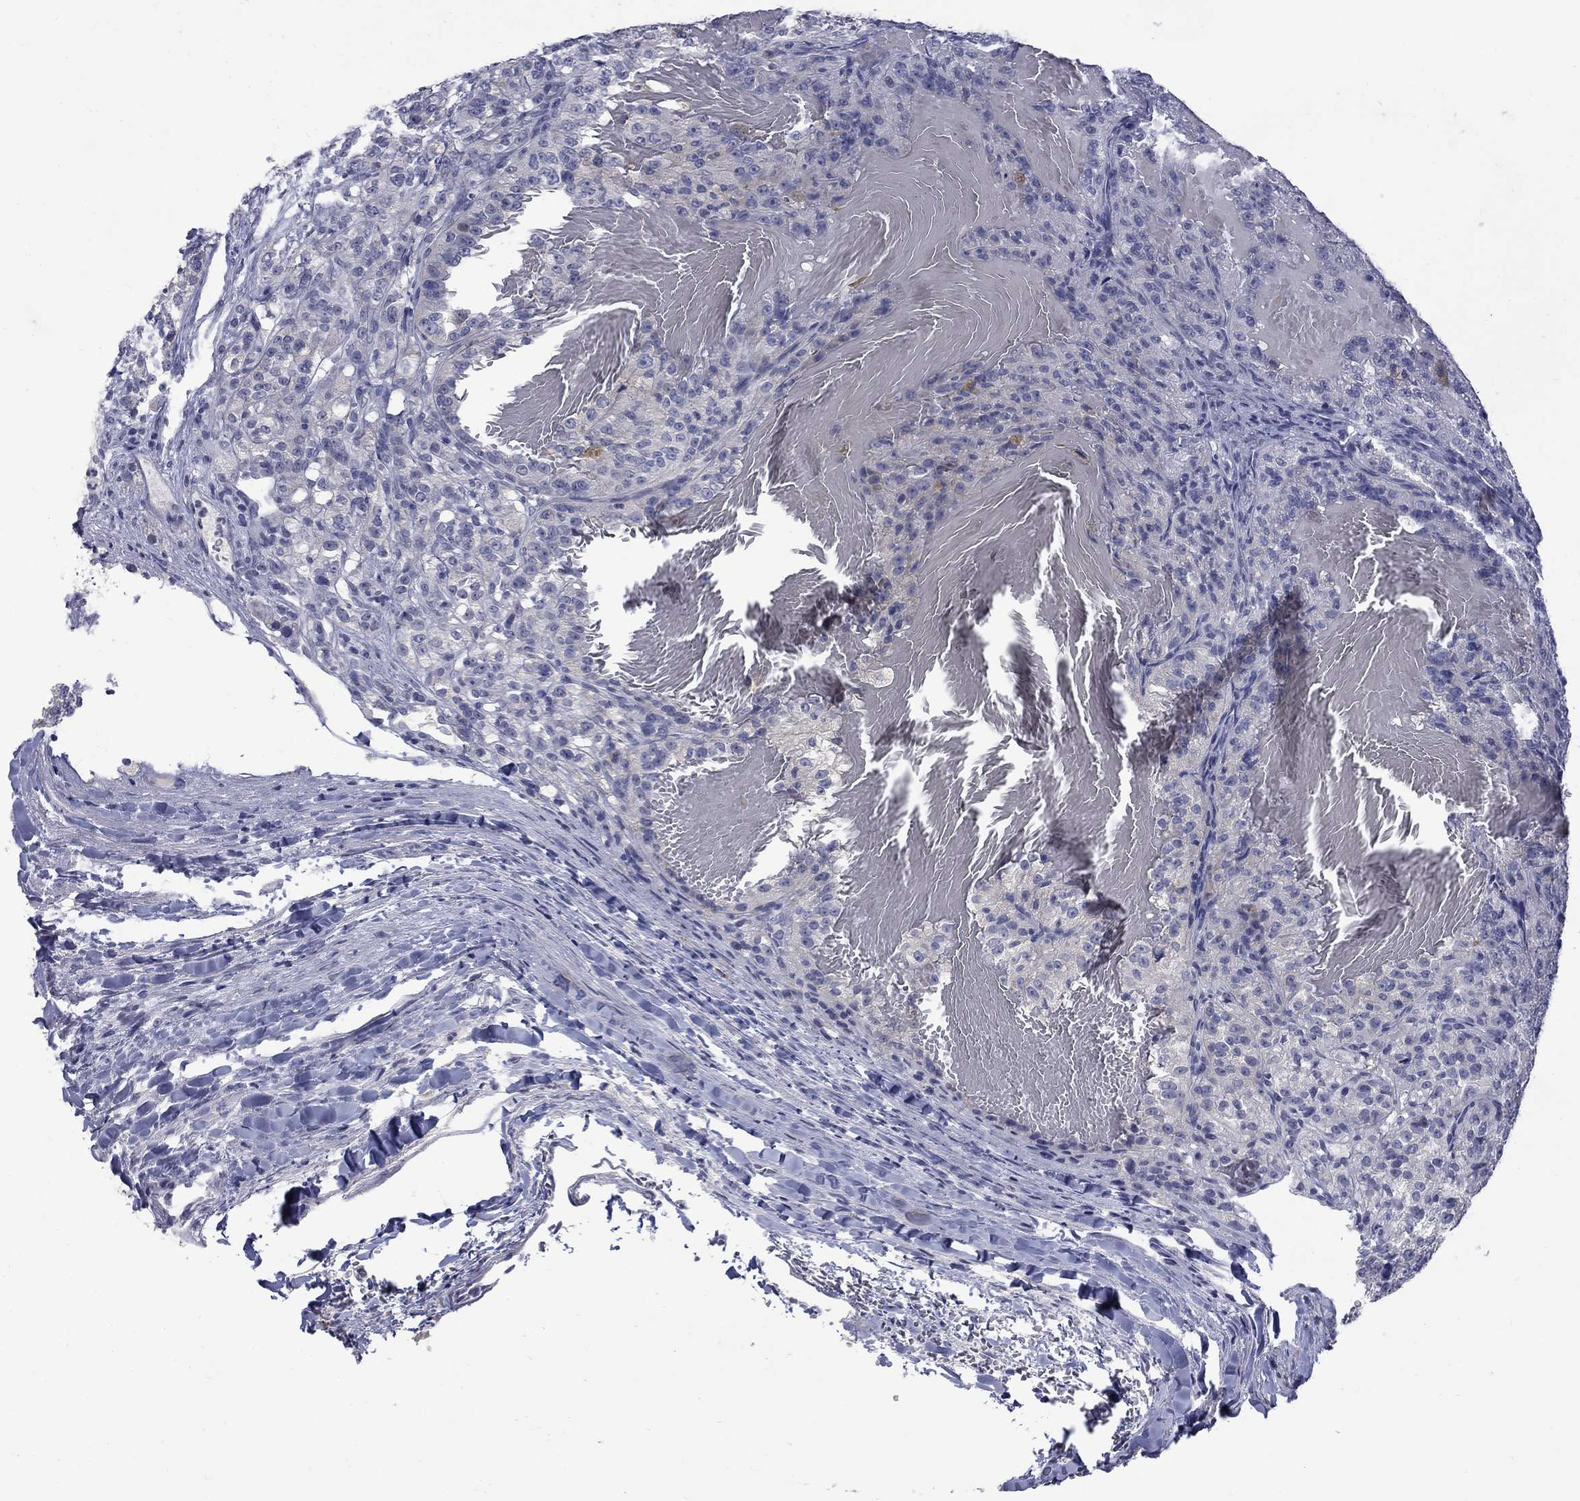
{"staining": {"intensity": "negative", "quantity": "none", "location": "none"}, "tissue": "renal cancer", "cell_type": "Tumor cells", "image_type": "cancer", "snomed": [{"axis": "morphology", "description": "Adenocarcinoma, NOS"}, {"axis": "topography", "description": "Kidney"}], "caption": "Tumor cells show no significant protein positivity in renal adenocarcinoma.", "gene": "CTNND2", "patient": {"sex": "female", "age": 63}}